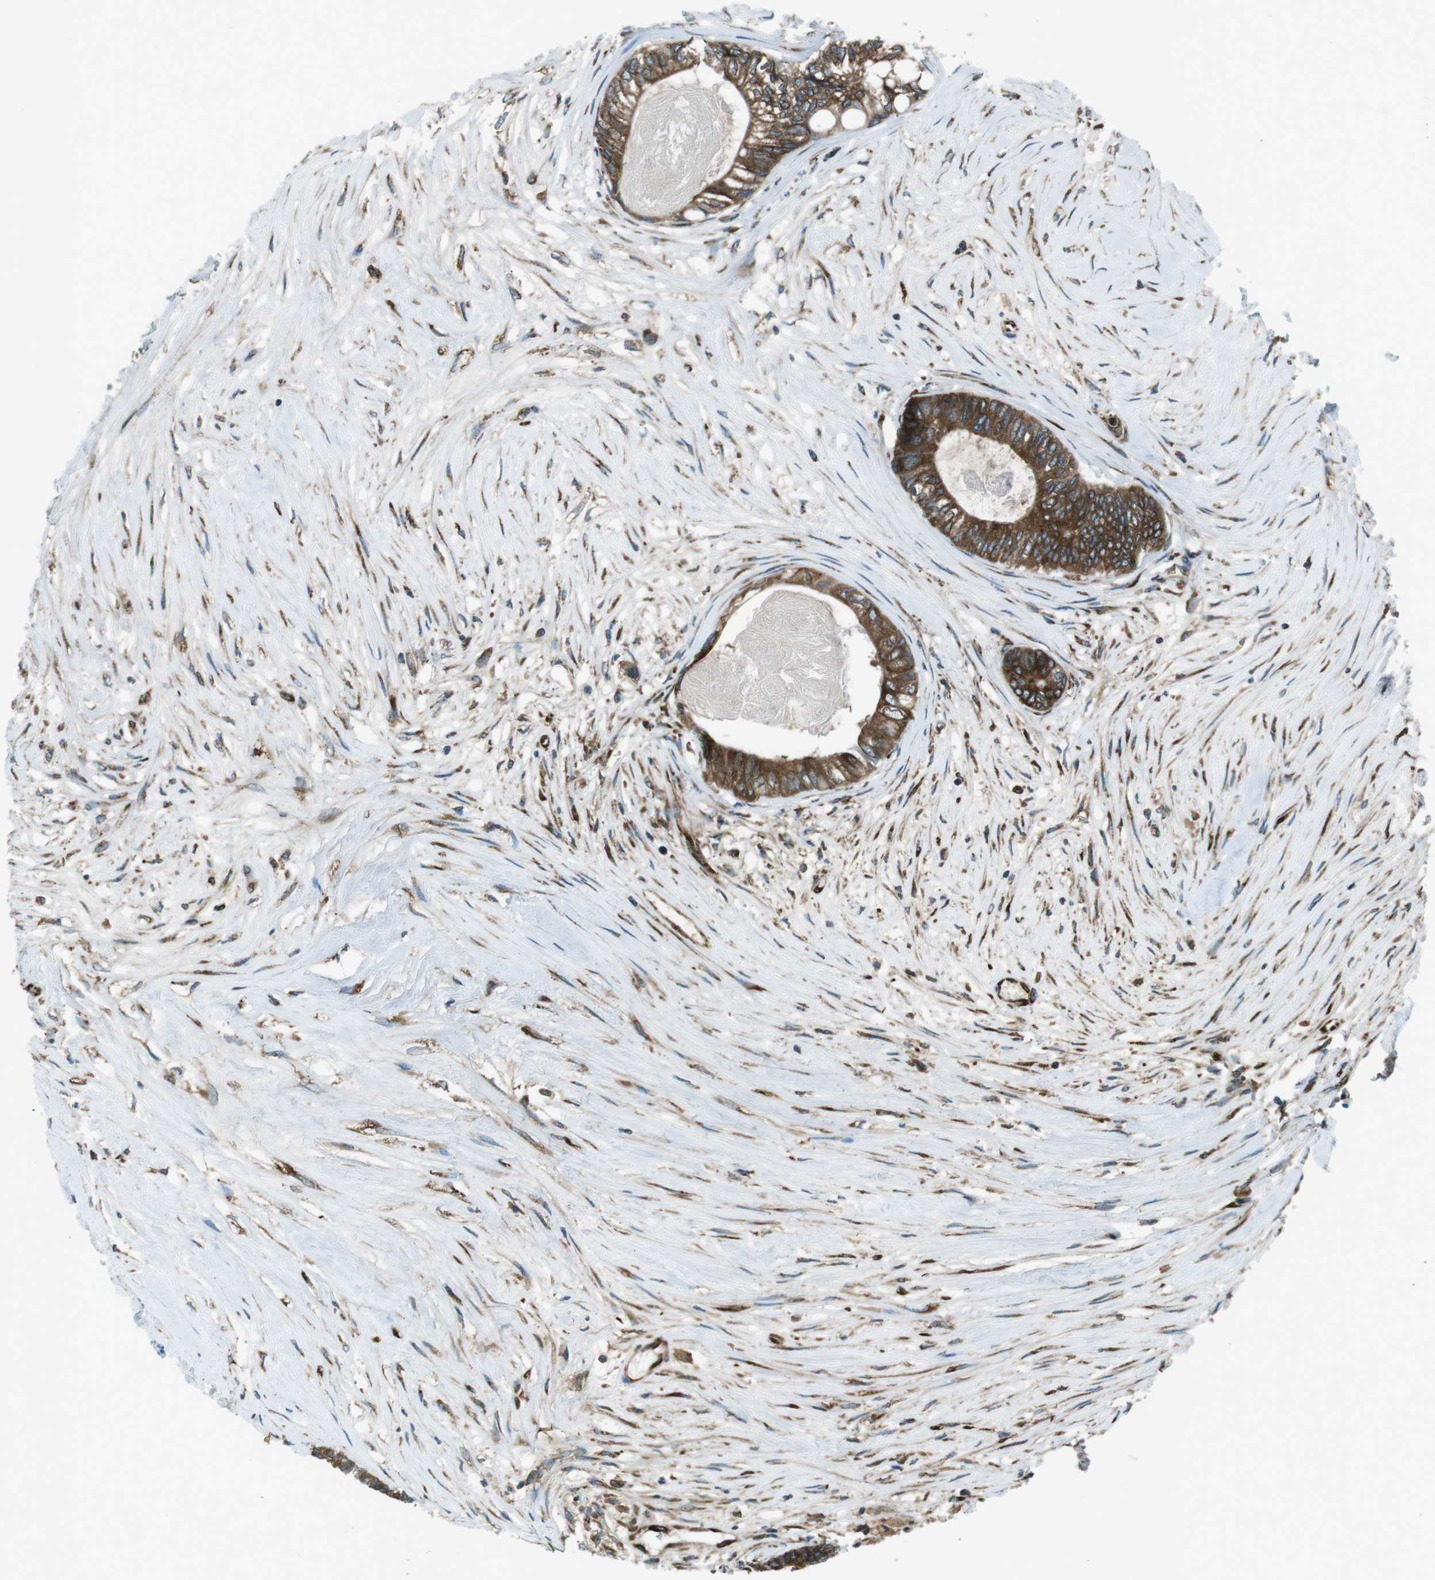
{"staining": {"intensity": "strong", "quantity": ">75%", "location": "cytoplasmic/membranous"}, "tissue": "colorectal cancer", "cell_type": "Tumor cells", "image_type": "cancer", "snomed": [{"axis": "morphology", "description": "Adenocarcinoma, NOS"}, {"axis": "topography", "description": "Rectum"}], "caption": "Adenocarcinoma (colorectal) was stained to show a protein in brown. There is high levels of strong cytoplasmic/membranous expression in about >75% of tumor cells.", "gene": "KTN1", "patient": {"sex": "male", "age": 63}}